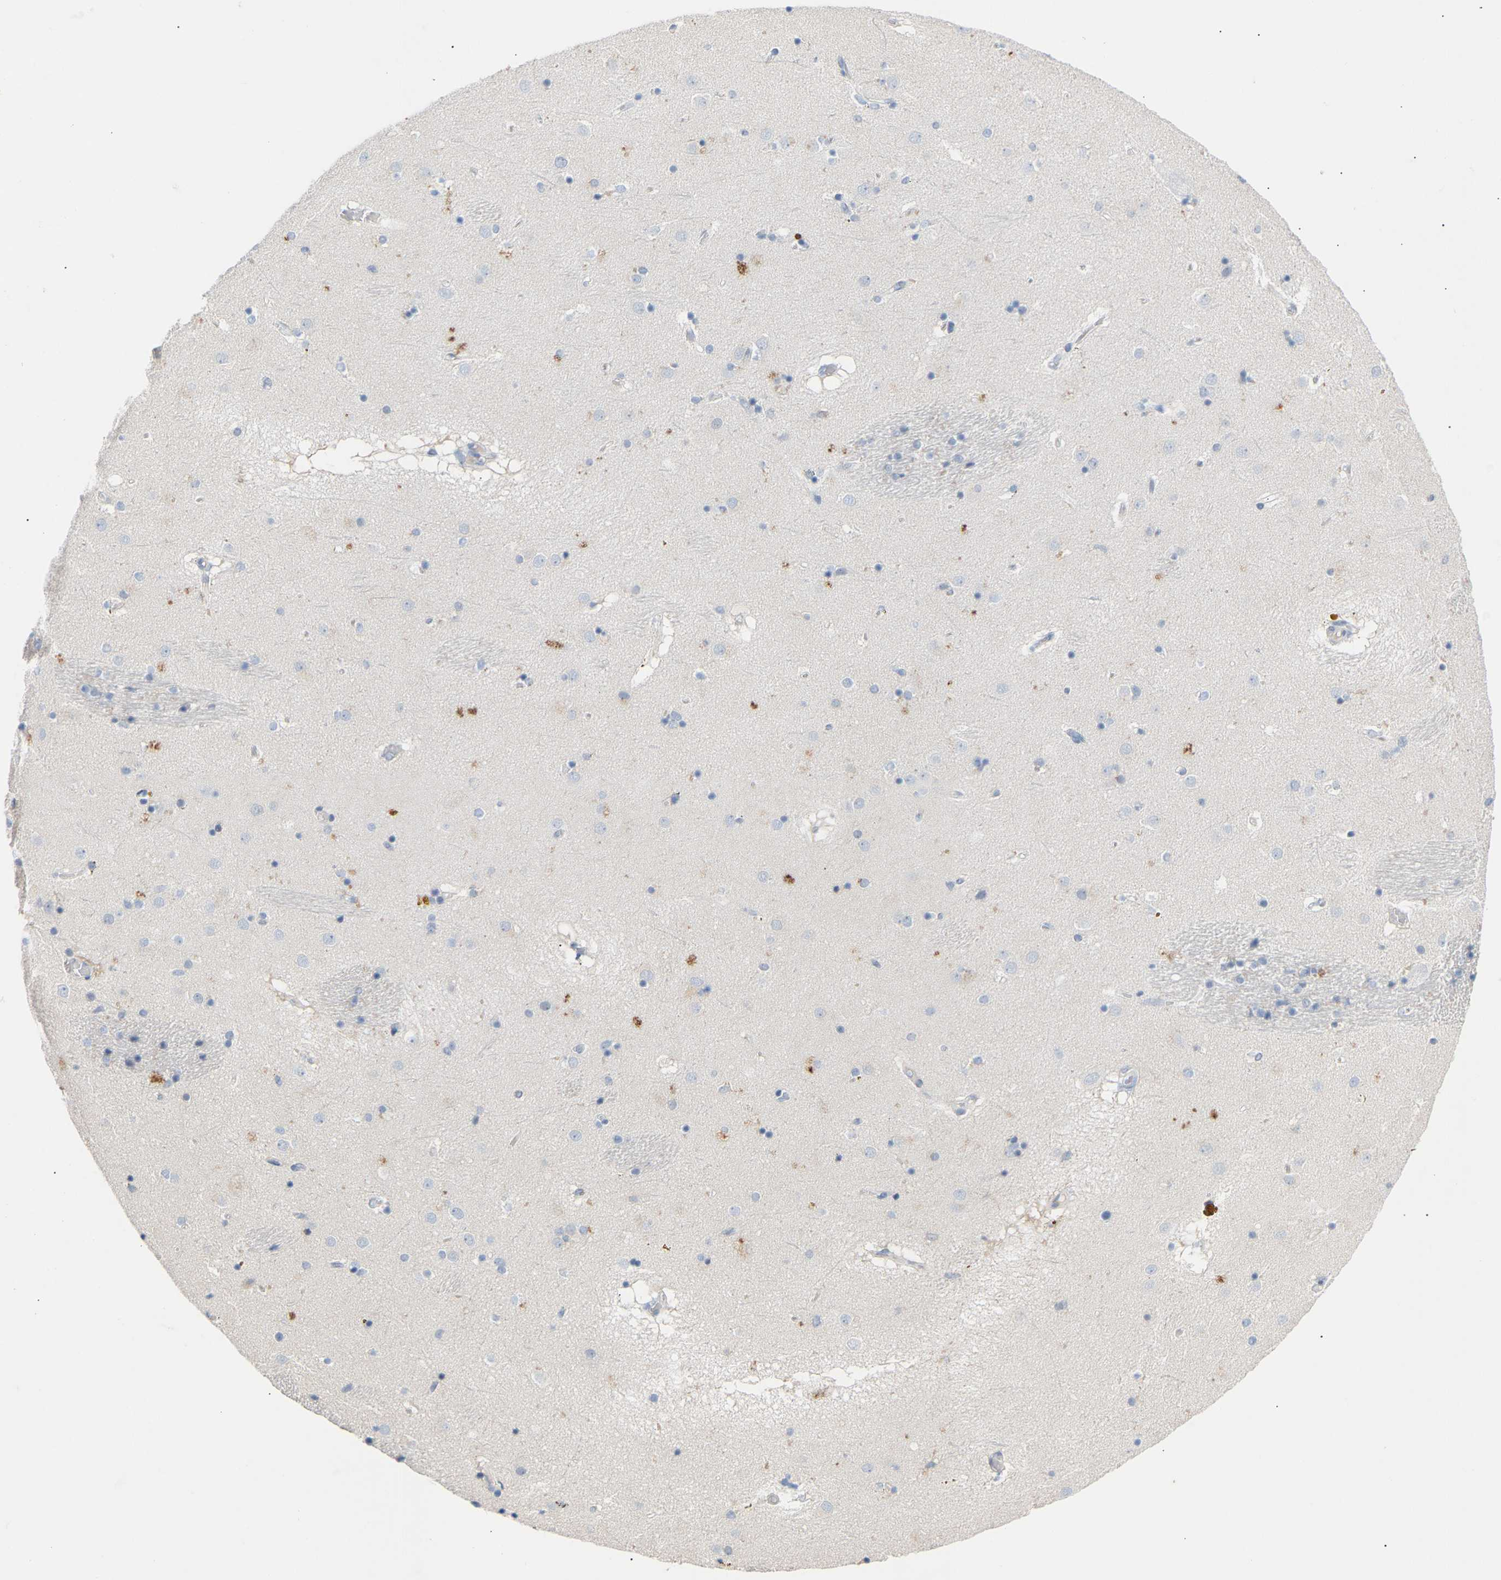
{"staining": {"intensity": "negative", "quantity": "none", "location": "none"}, "tissue": "caudate", "cell_type": "Glial cells", "image_type": "normal", "snomed": [{"axis": "morphology", "description": "Normal tissue, NOS"}, {"axis": "topography", "description": "Lateral ventricle wall"}], "caption": "A high-resolution image shows IHC staining of benign caudate, which shows no significant positivity in glial cells. (Immunohistochemistry, brightfield microscopy, high magnification).", "gene": "PEX1", "patient": {"sex": "male", "age": 70}}